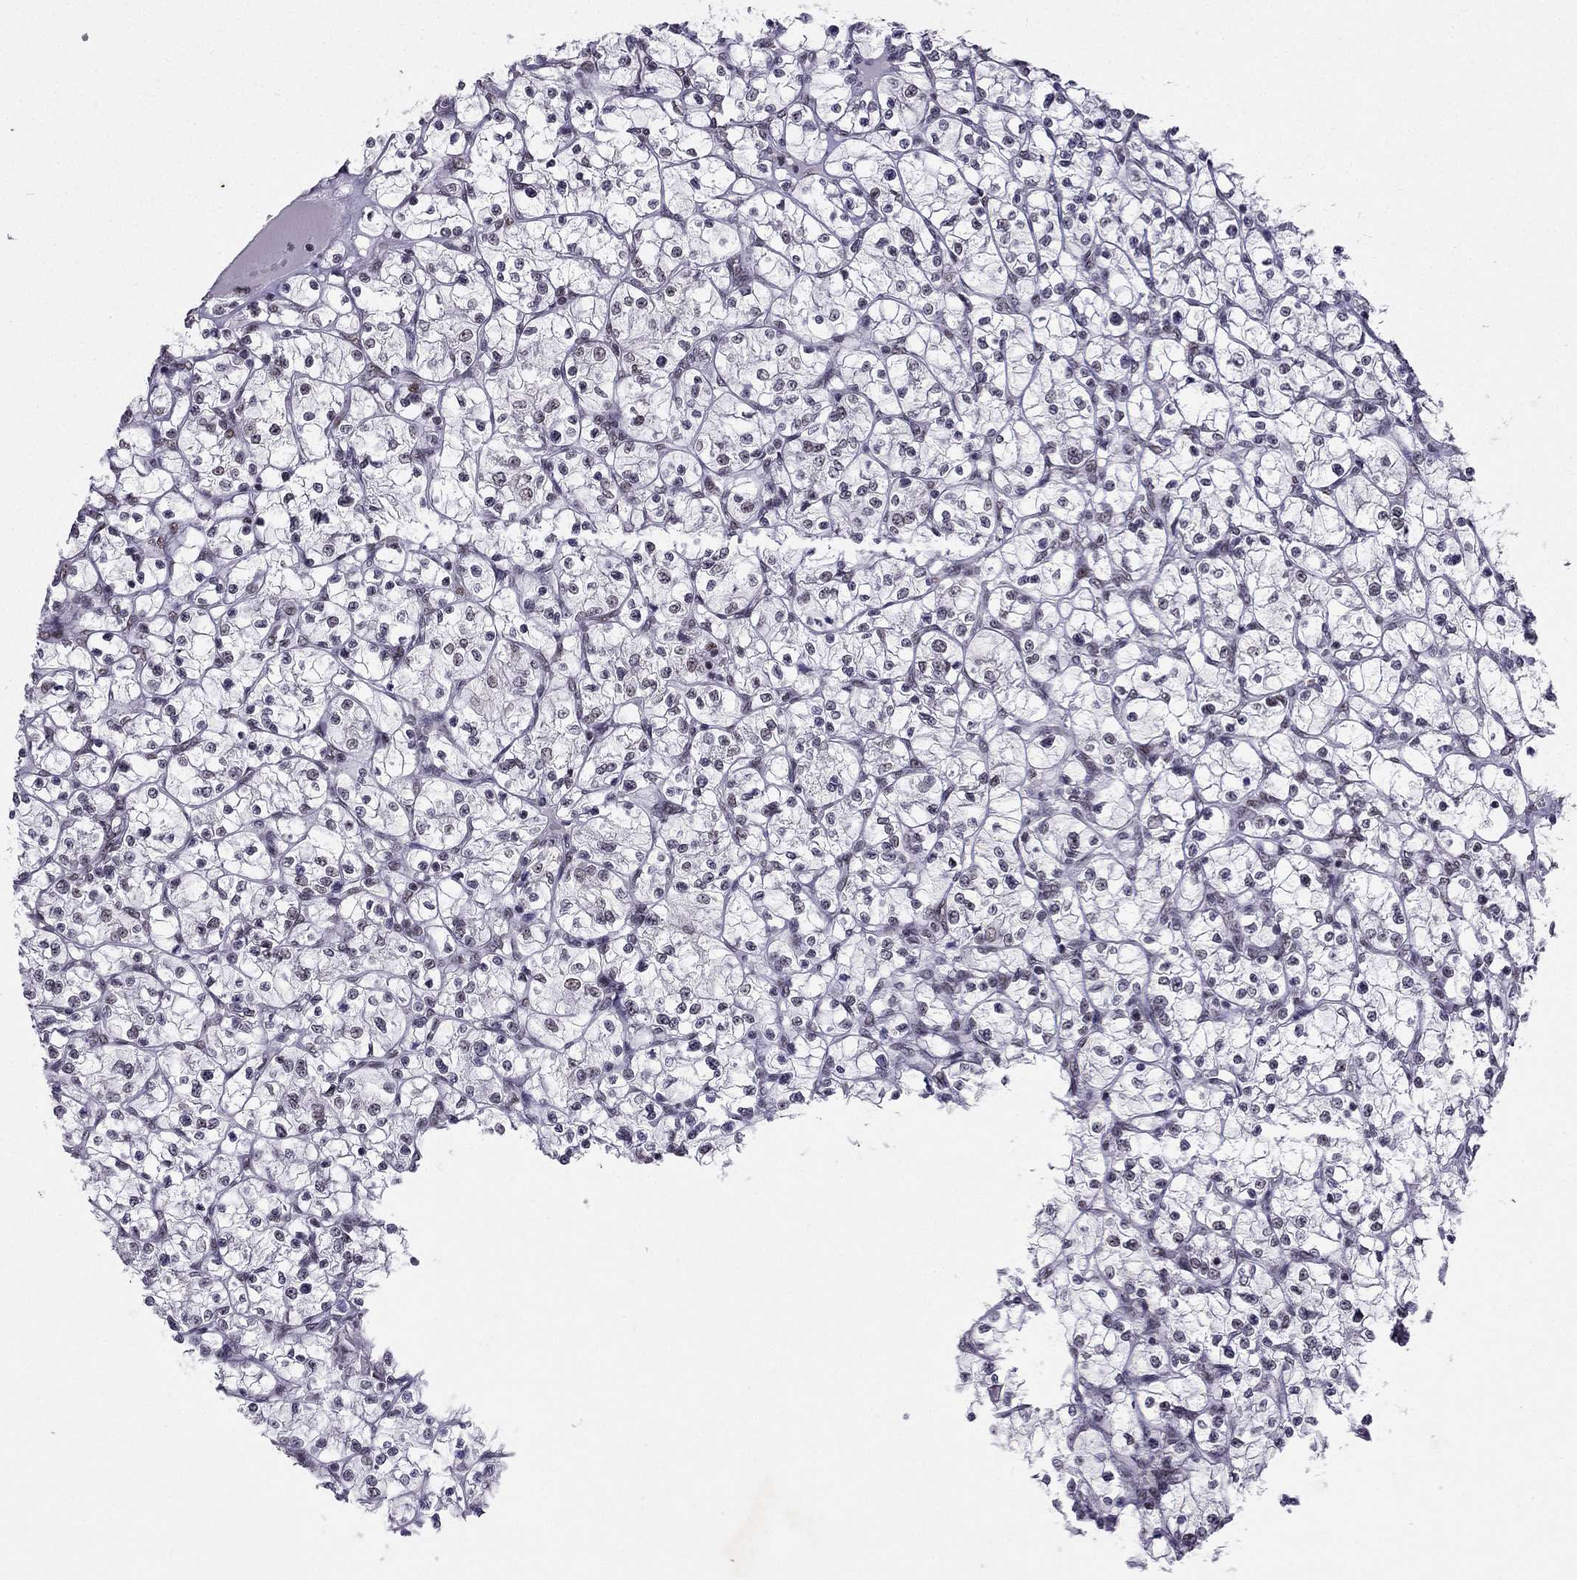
{"staining": {"intensity": "weak", "quantity": "<25%", "location": "nuclear"}, "tissue": "renal cancer", "cell_type": "Tumor cells", "image_type": "cancer", "snomed": [{"axis": "morphology", "description": "Adenocarcinoma, NOS"}, {"axis": "topography", "description": "Kidney"}], "caption": "Tumor cells are negative for protein expression in human renal cancer.", "gene": "ZNF420", "patient": {"sex": "female", "age": 64}}